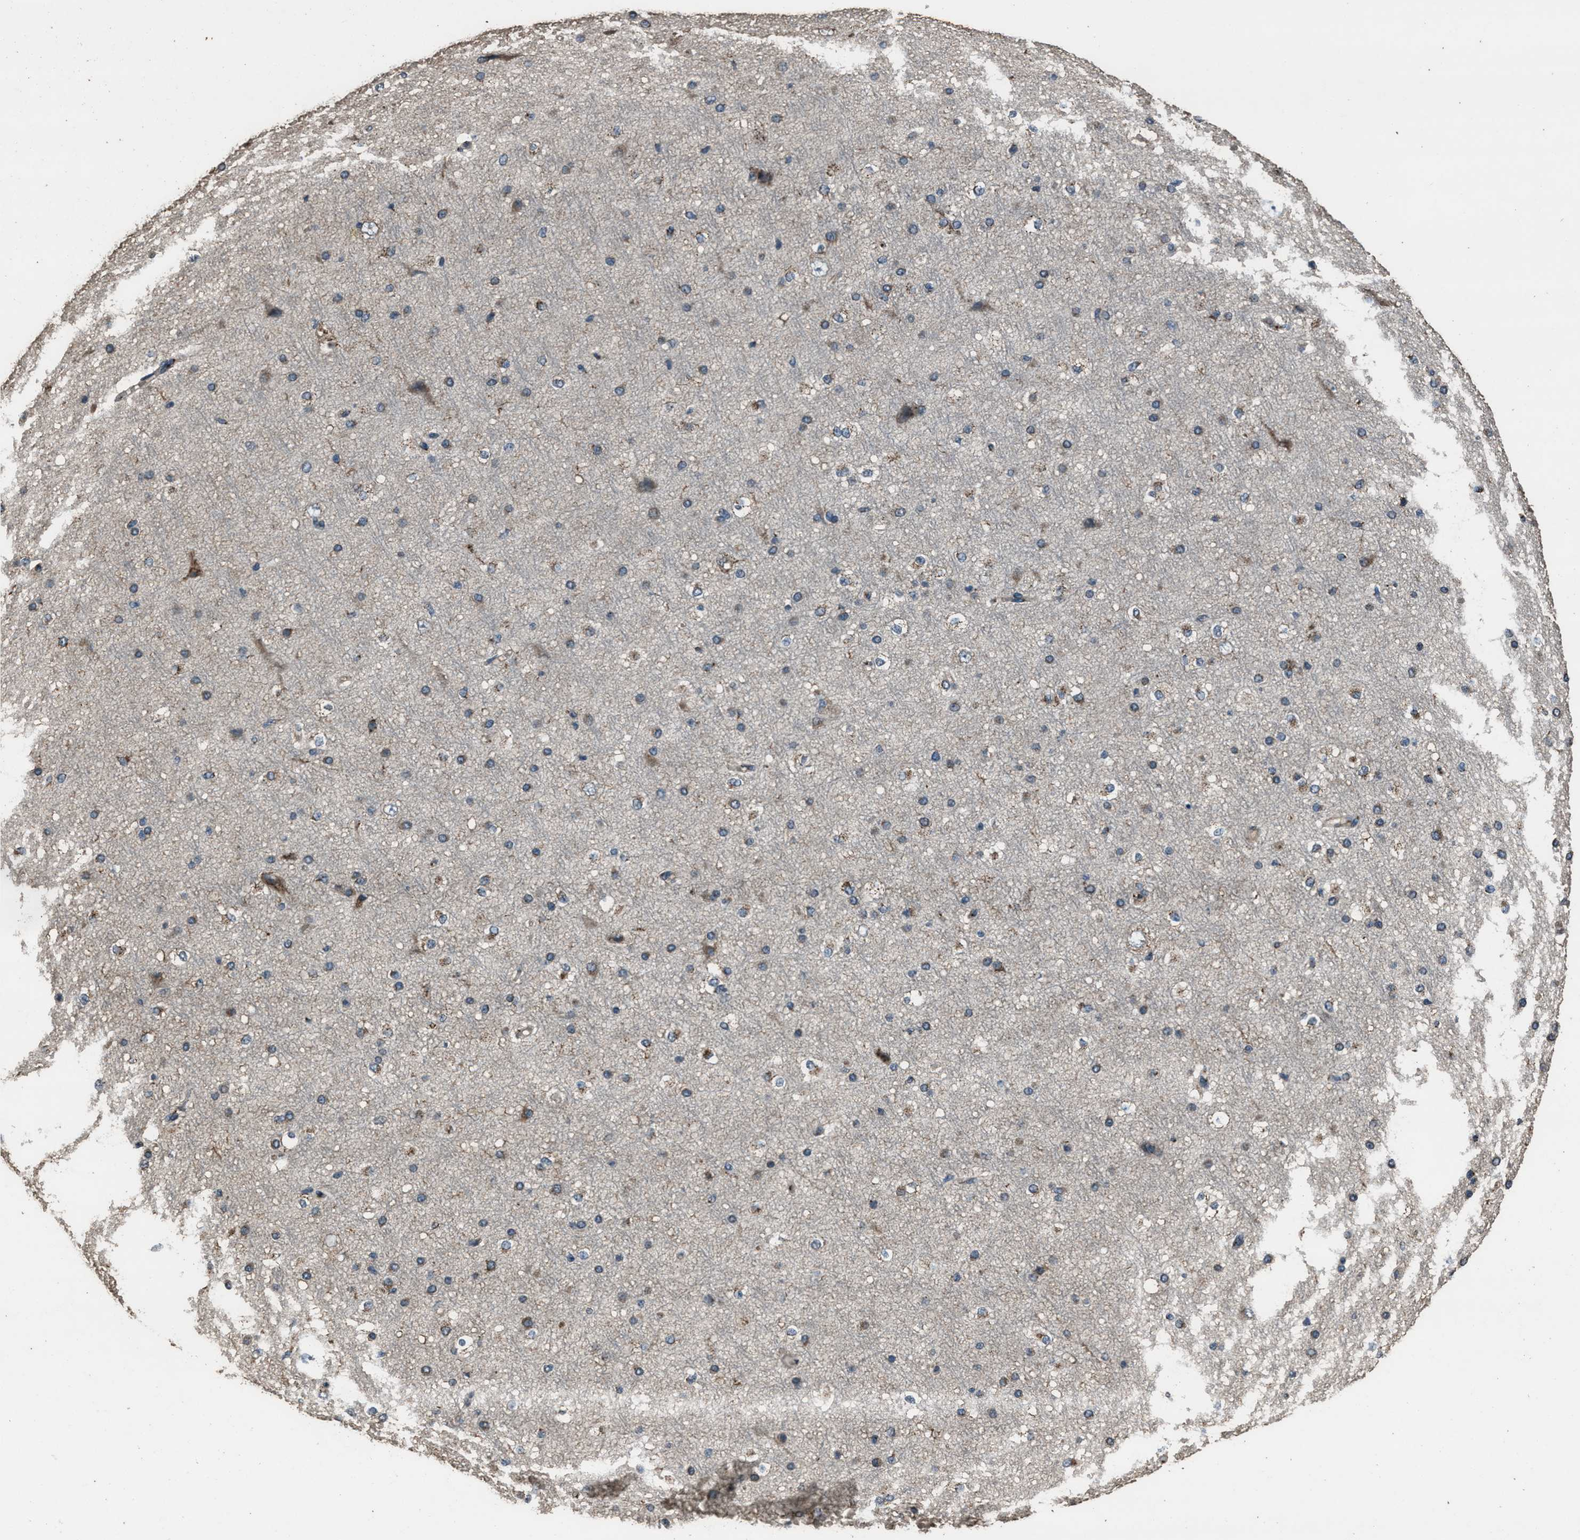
{"staining": {"intensity": "moderate", "quantity": ">75%", "location": "cytoplasmic/membranous"}, "tissue": "cerebral cortex", "cell_type": "Endothelial cells", "image_type": "normal", "snomed": [{"axis": "morphology", "description": "Normal tissue, NOS"}, {"axis": "morphology", "description": "Developmental malformation"}, {"axis": "topography", "description": "Cerebral cortex"}], "caption": "A high-resolution photomicrograph shows immunohistochemistry staining of unremarkable cerebral cortex, which reveals moderate cytoplasmic/membranous positivity in about >75% of endothelial cells. (DAB = brown stain, brightfield microscopy at high magnification).", "gene": "SLC38A10", "patient": {"sex": "female", "age": 30}}